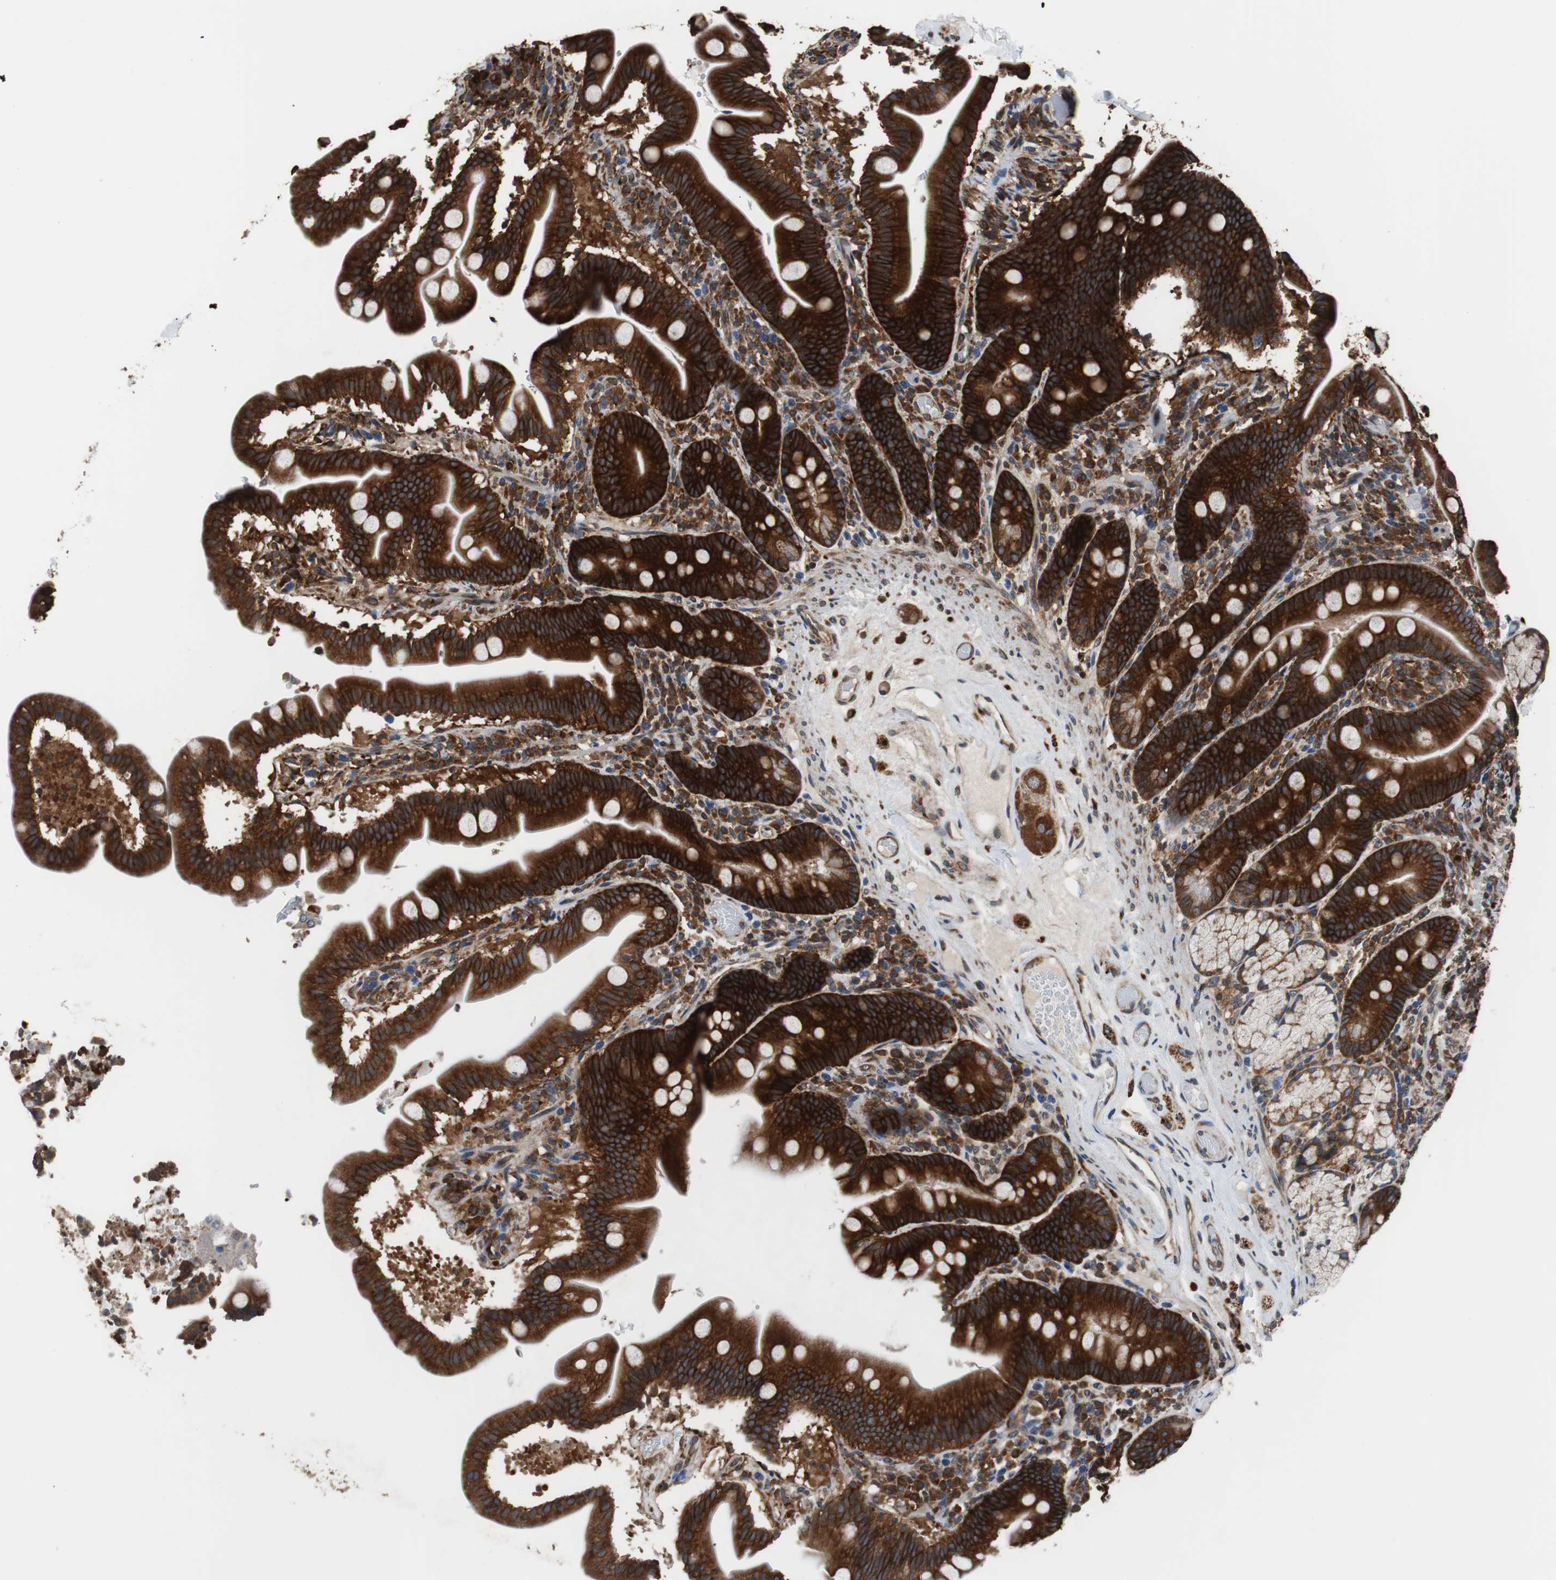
{"staining": {"intensity": "strong", "quantity": ">75%", "location": "cytoplasmic/membranous"}, "tissue": "duodenum", "cell_type": "Glandular cells", "image_type": "normal", "snomed": [{"axis": "morphology", "description": "Normal tissue, NOS"}, {"axis": "topography", "description": "Duodenum"}], "caption": "High-power microscopy captured an IHC histopathology image of normal duodenum, revealing strong cytoplasmic/membranous staining in about >75% of glandular cells. (Stains: DAB (3,3'-diaminobenzidine) in brown, nuclei in blue, Microscopy: brightfield microscopy at high magnification).", "gene": "USP10", "patient": {"sex": "male", "age": 54}}